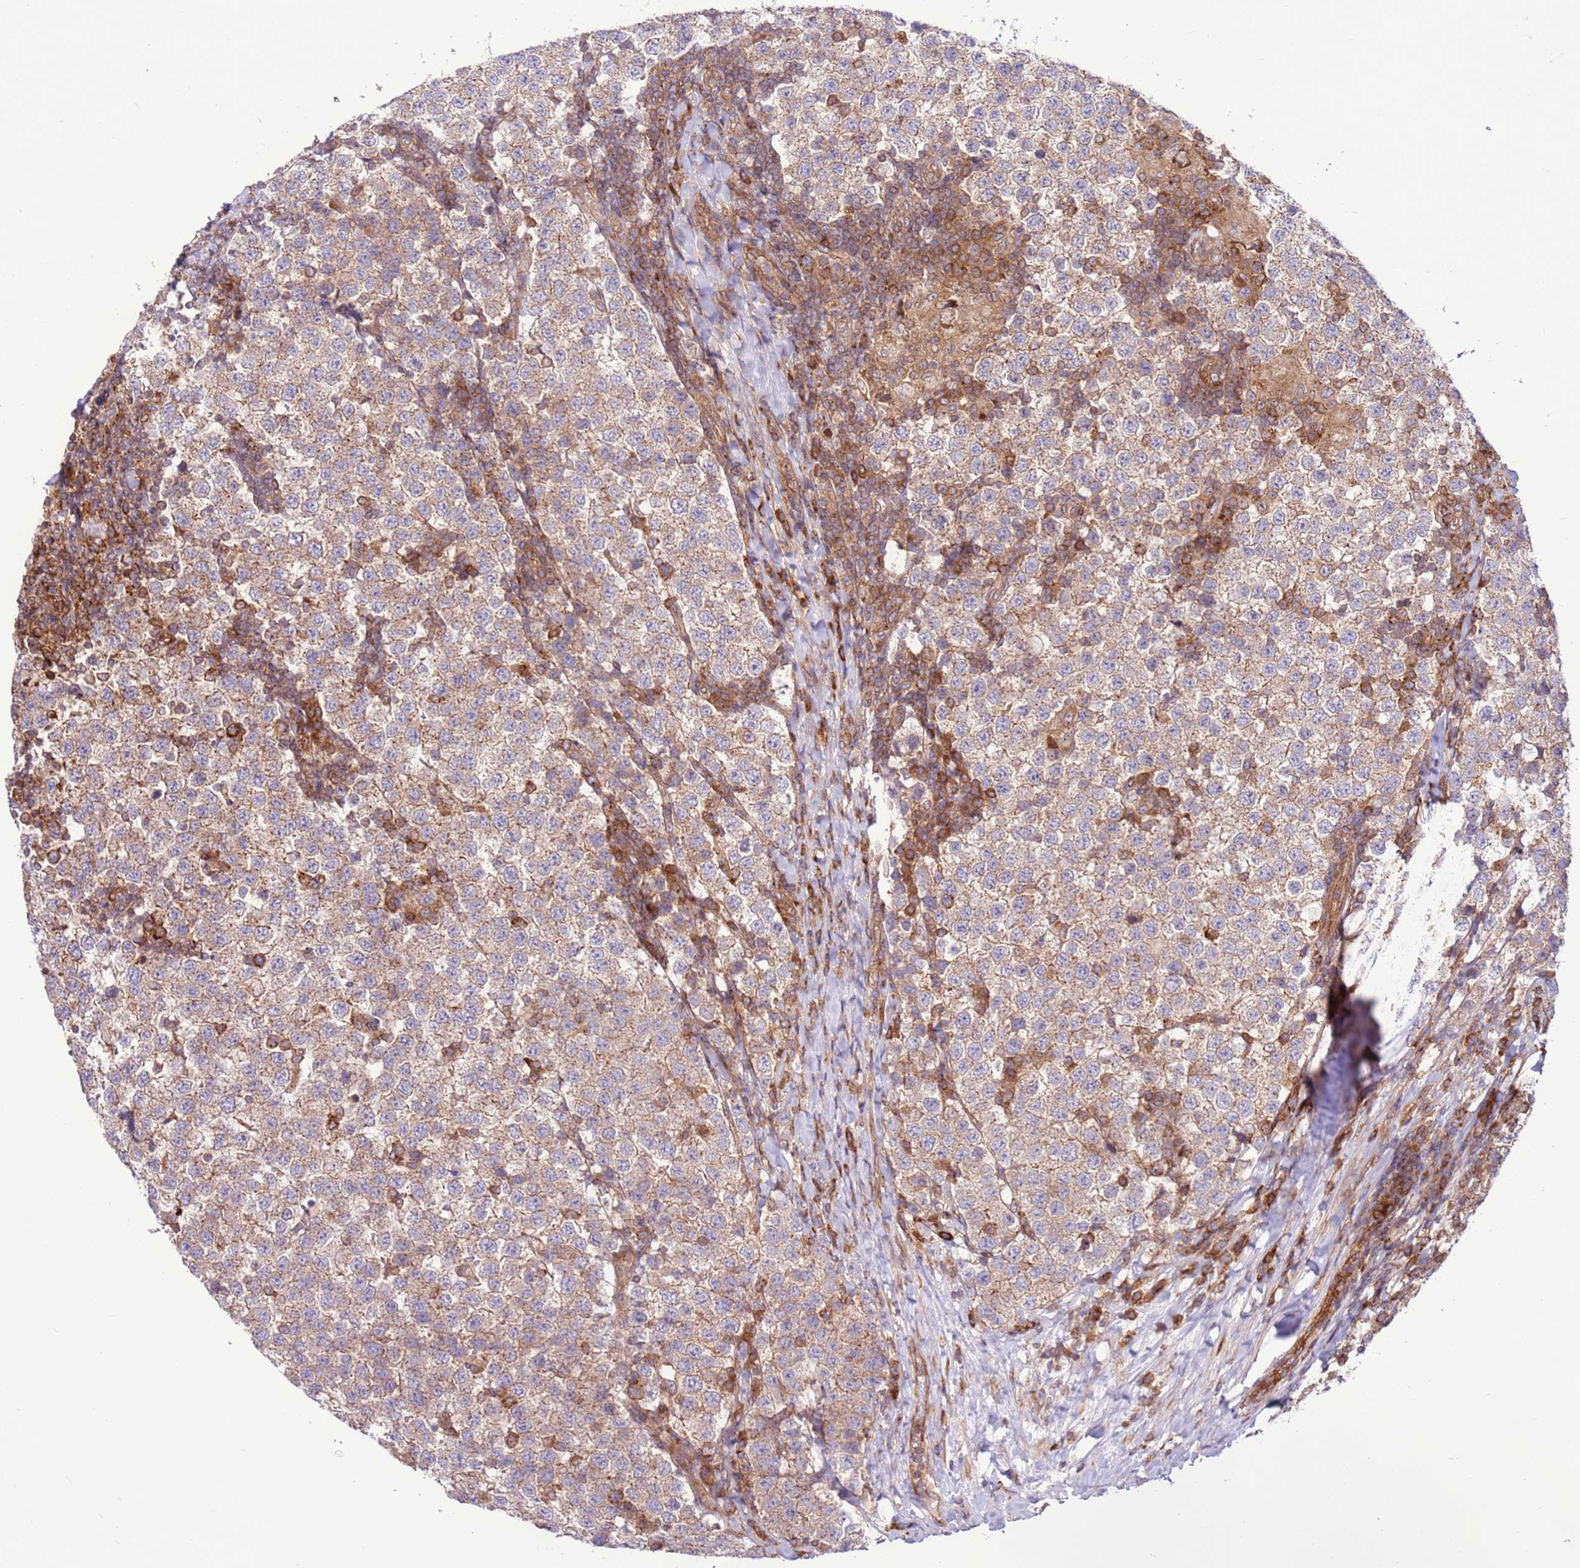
{"staining": {"intensity": "weak", "quantity": ">75%", "location": "cytoplasmic/membranous"}, "tissue": "testis cancer", "cell_type": "Tumor cells", "image_type": "cancer", "snomed": [{"axis": "morphology", "description": "Seminoma, NOS"}, {"axis": "topography", "description": "Testis"}], "caption": "A high-resolution histopathology image shows immunohistochemistry staining of testis cancer, which demonstrates weak cytoplasmic/membranous positivity in approximately >75% of tumor cells.", "gene": "DDX19B", "patient": {"sex": "male", "age": 34}}